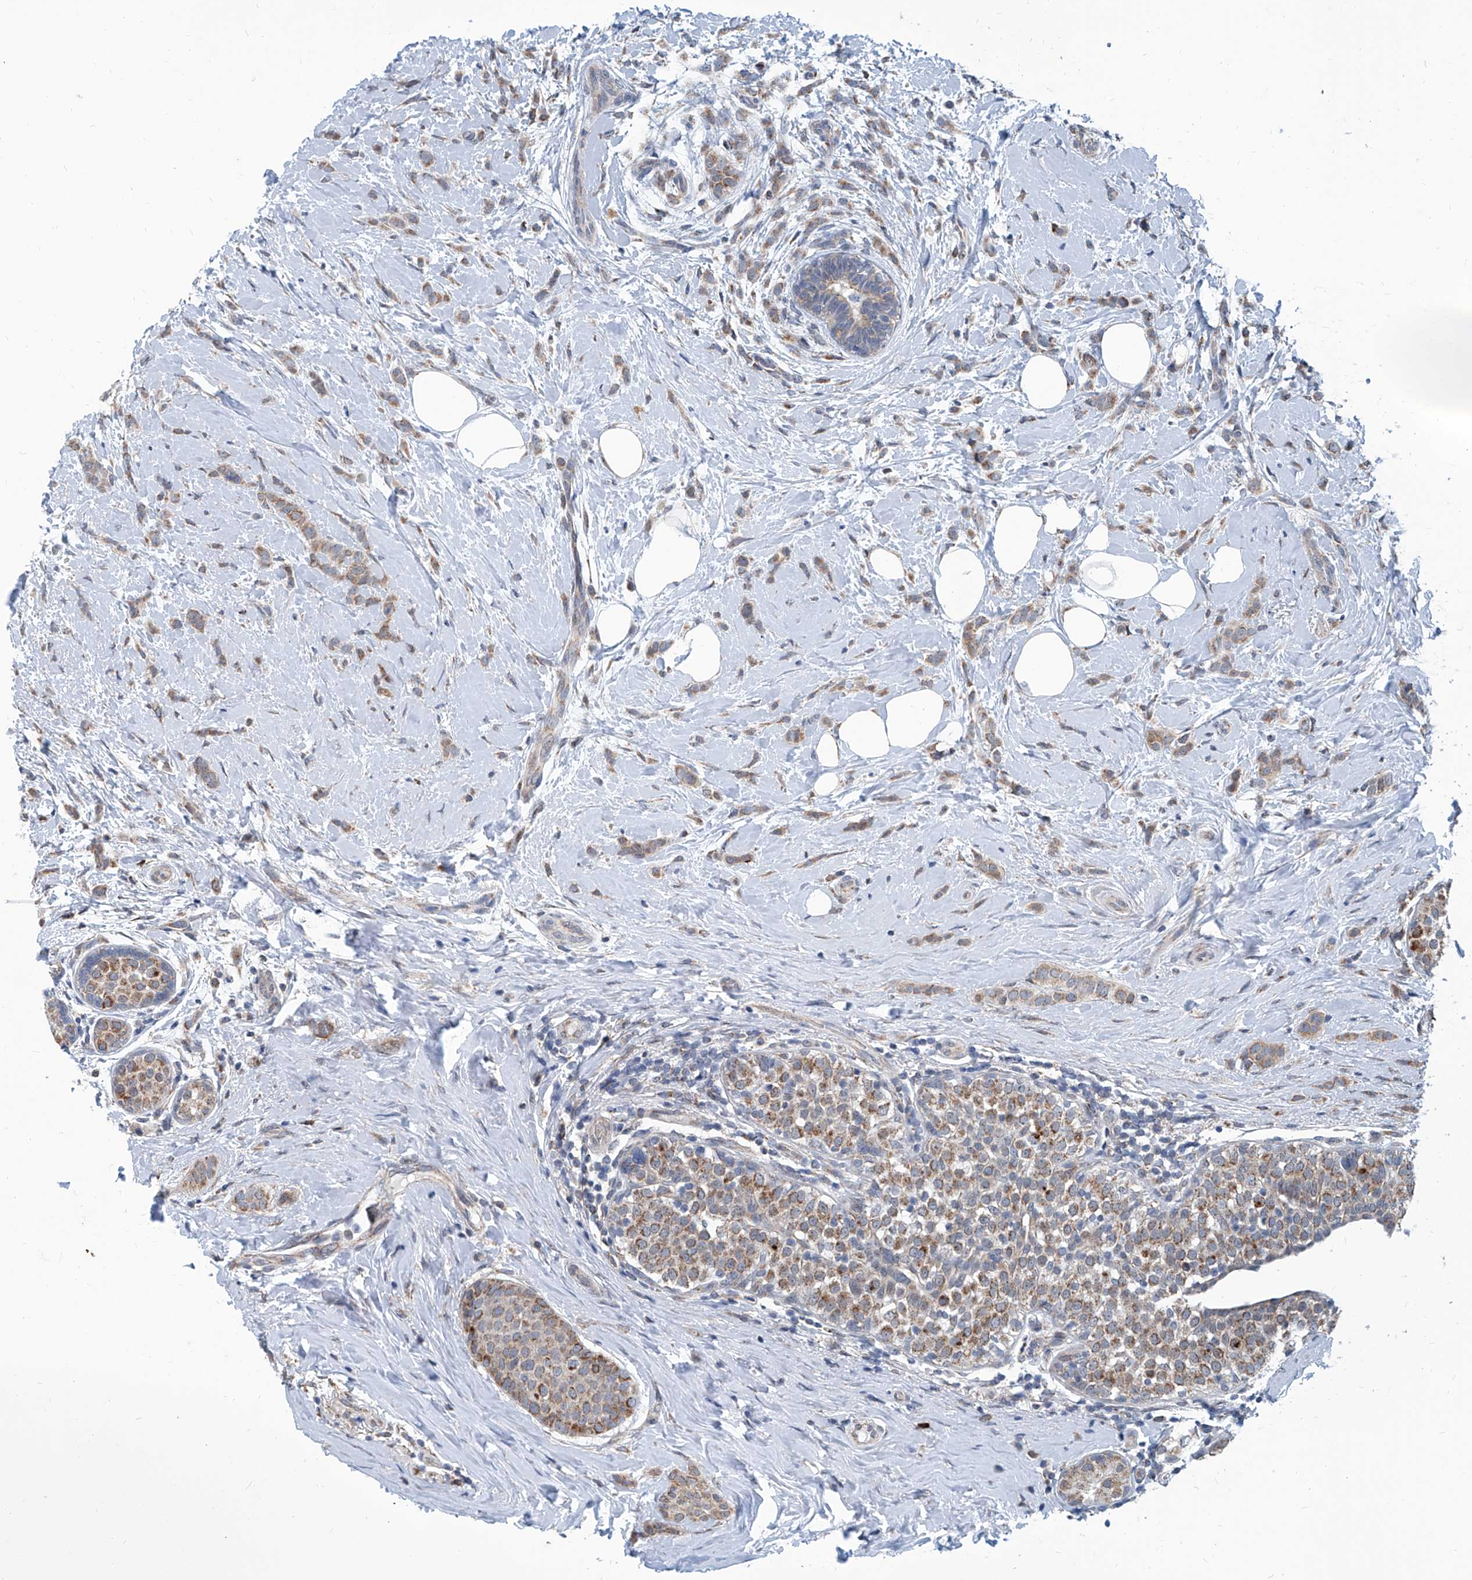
{"staining": {"intensity": "moderate", "quantity": ">75%", "location": "cytoplasmic/membranous"}, "tissue": "breast cancer", "cell_type": "Tumor cells", "image_type": "cancer", "snomed": [{"axis": "morphology", "description": "Lobular carcinoma, in situ"}, {"axis": "morphology", "description": "Lobular carcinoma"}, {"axis": "topography", "description": "Breast"}], "caption": "Breast cancer (lobular carcinoma in situ) was stained to show a protein in brown. There is medium levels of moderate cytoplasmic/membranous expression in approximately >75% of tumor cells.", "gene": "USP48", "patient": {"sex": "female", "age": 41}}